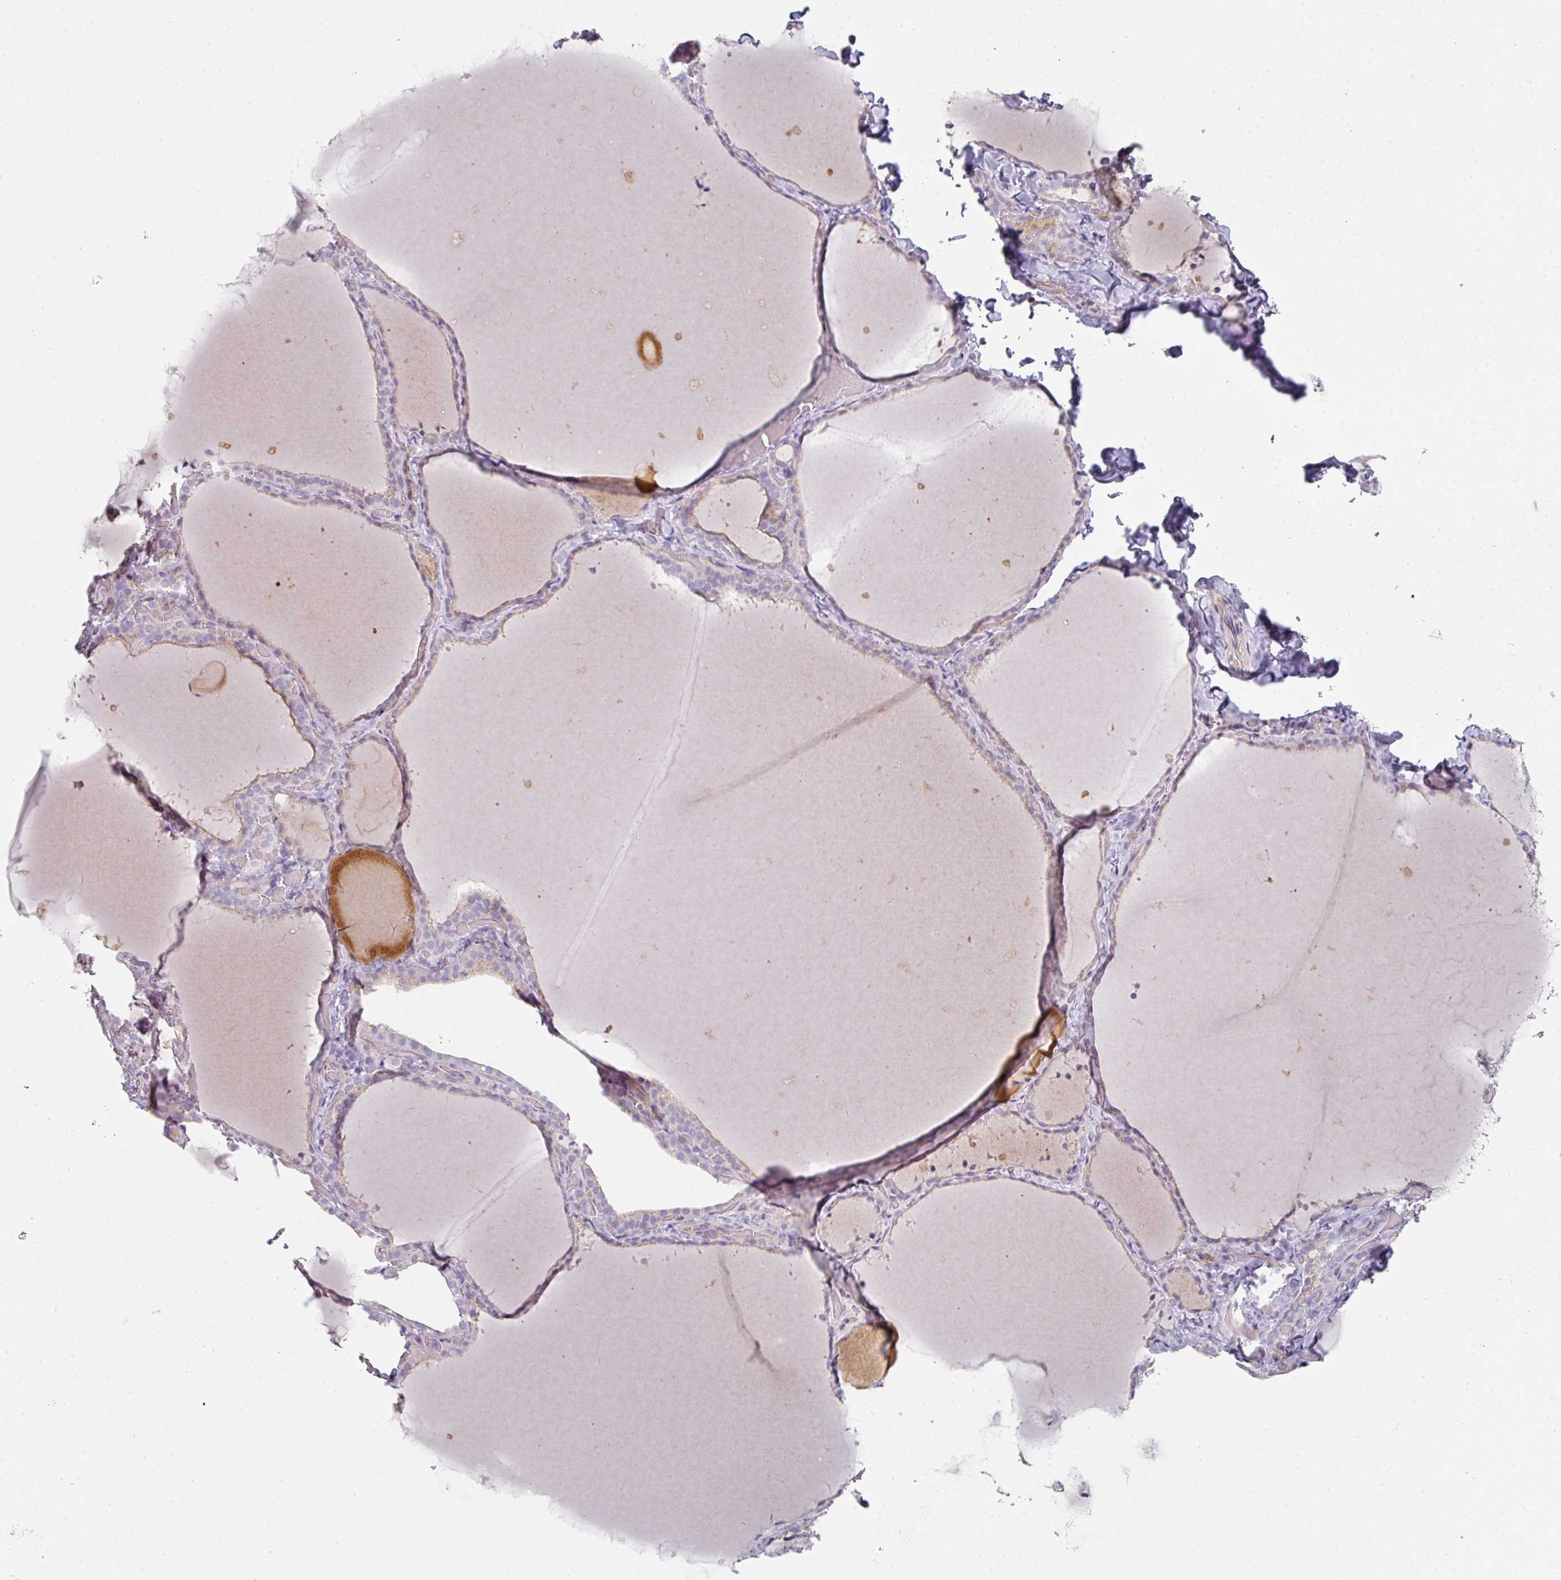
{"staining": {"intensity": "moderate", "quantity": "<25%", "location": "cytoplasmic/membranous"}, "tissue": "thyroid gland", "cell_type": "Glandular cells", "image_type": "normal", "snomed": [{"axis": "morphology", "description": "Normal tissue, NOS"}, {"axis": "topography", "description": "Thyroid gland"}], "caption": "Normal thyroid gland demonstrates moderate cytoplasmic/membranous staining in approximately <25% of glandular cells, visualized by immunohistochemistry.", "gene": "WSB2", "patient": {"sex": "female", "age": 22}}